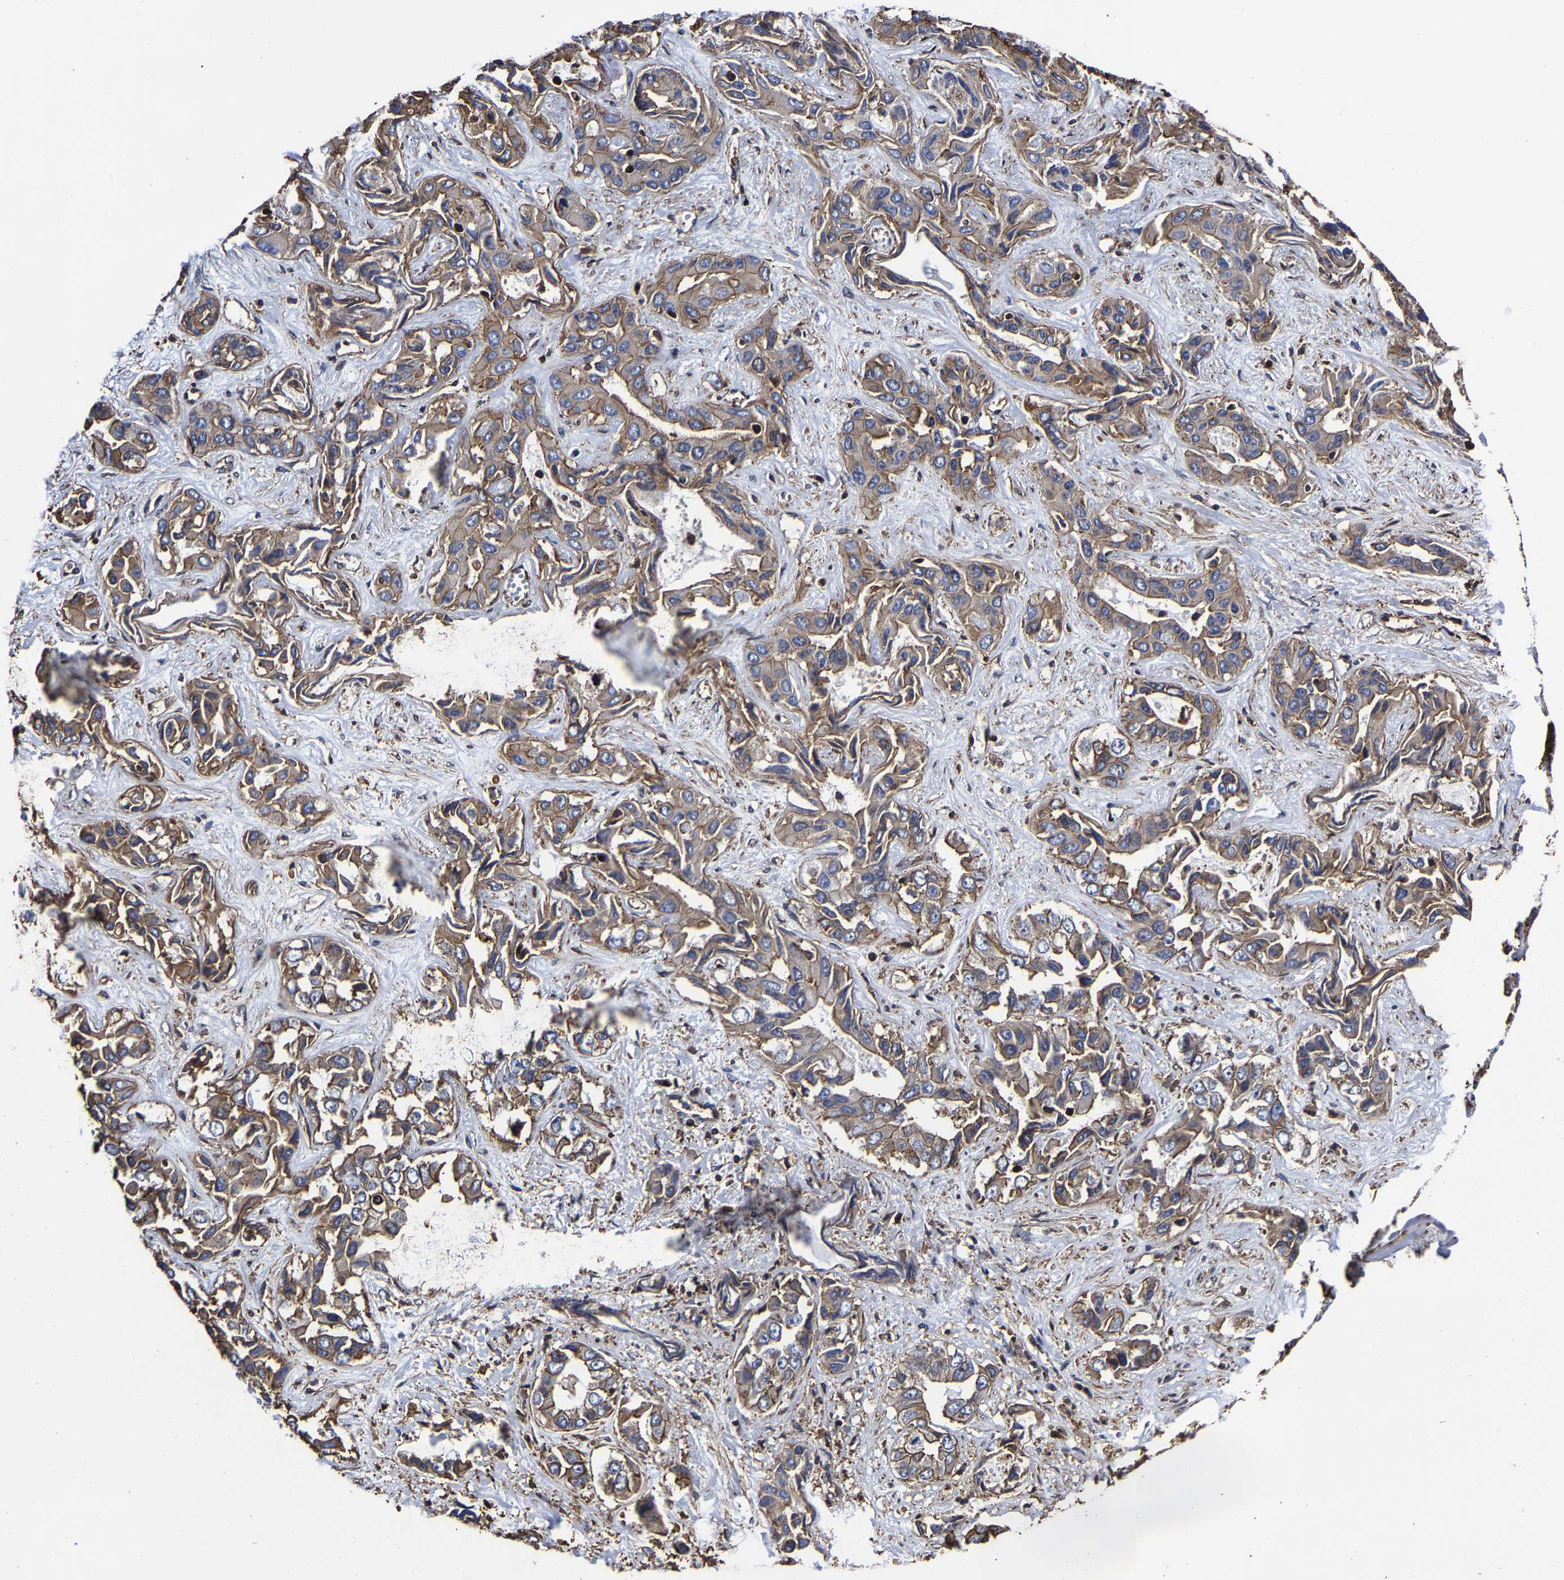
{"staining": {"intensity": "weak", "quantity": ">75%", "location": "cytoplasmic/membranous"}, "tissue": "liver cancer", "cell_type": "Tumor cells", "image_type": "cancer", "snomed": [{"axis": "morphology", "description": "Cholangiocarcinoma"}, {"axis": "topography", "description": "Liver"}], "caption": "Tumor cells exhibit weak cytoplasmic/membranous staining in about >75% of cells in cholangiocarcinoma (liver).", "gene": "SSH3", "patient": {"sex": "female", "age": 52}}